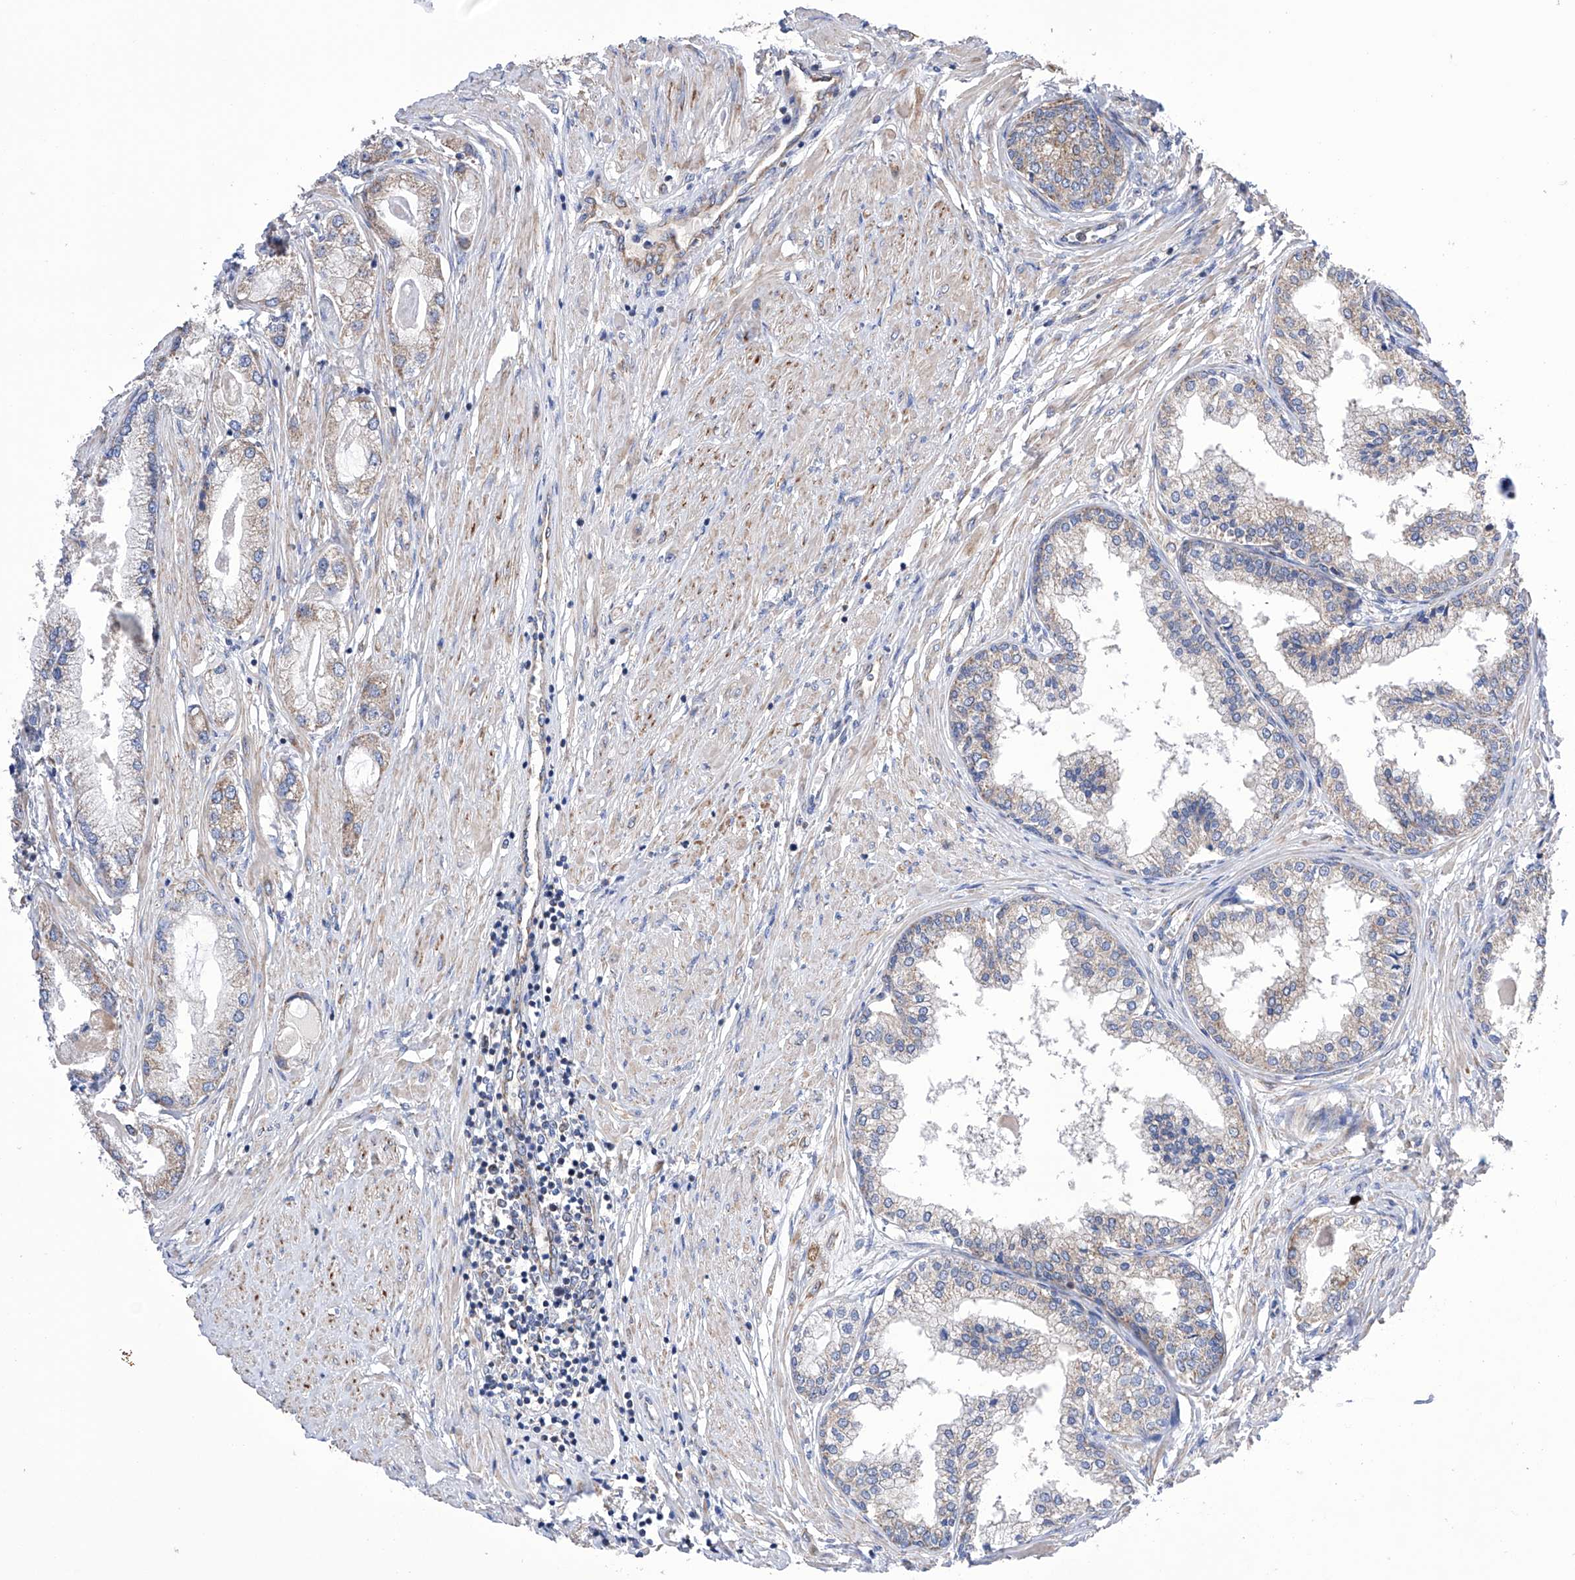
{"staining": {"intensity": "weak", "quantity": "25%-75%", "location": "cytoplasmic/membranous"}, "tissue": "prostate cancer", "cell_type": "Tumor cells", "image_type": "cancer", "snomed": [{"axis": "morphology", "description": "Adenocarcinoma, Low grade"}, {"axis": "topography", "description": "Prostate"}], "caption": "This is a micrograph of immunohistochemistry (IHC) staining of low-grade adenocarcinoma (prostate), which shows weak positivity in the cytoplasmic/membranous of tumor cells.", "gene": "EFCAB2", "patient": {"sex": "male", "age": 62}}